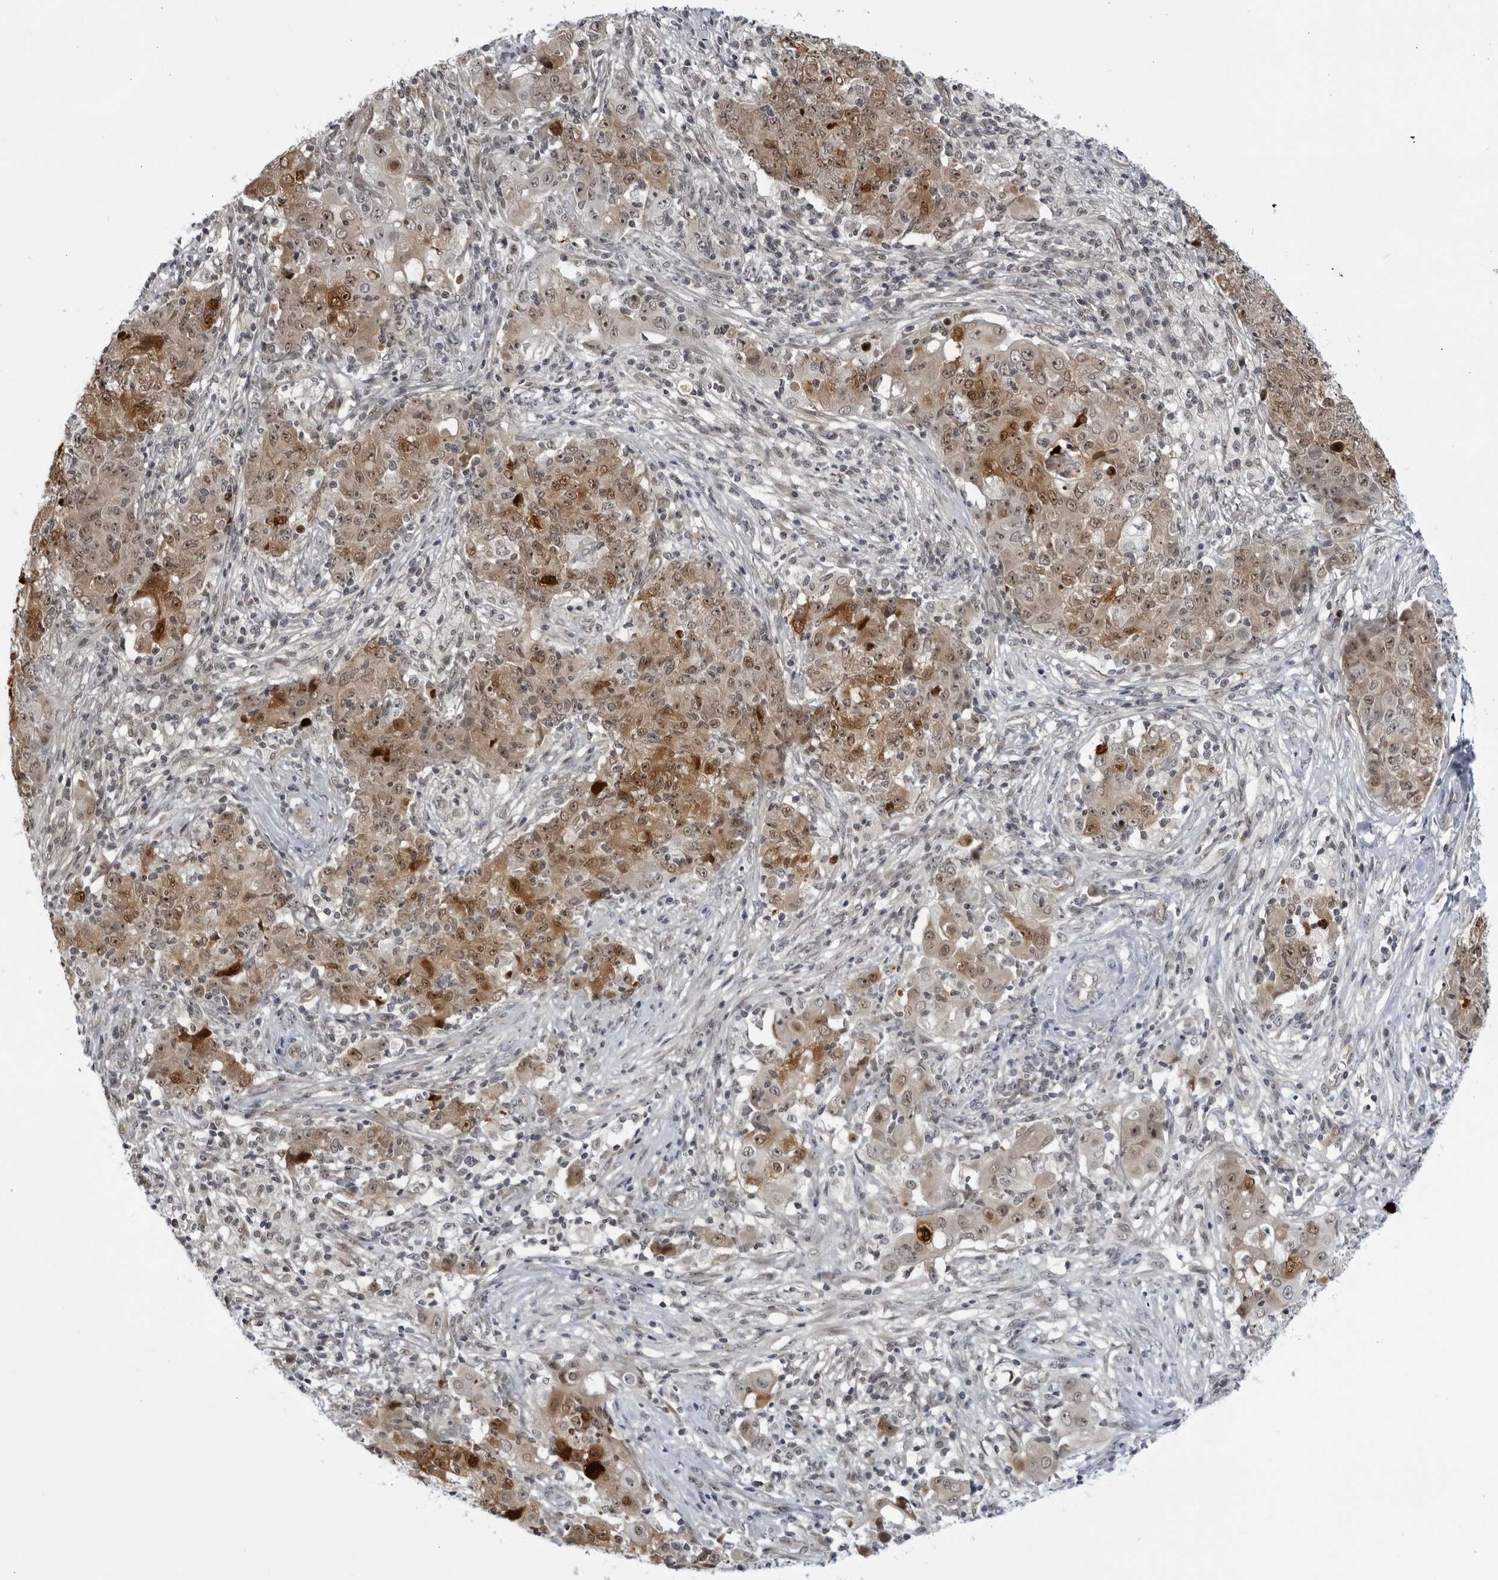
{"staining": {"intensity": "moderate", "quantity": ">75%", "location": "cytoplasmic/membranous,nuclear"}, "tissue": "ovarian cancer", "cell_type": "Tumor cells", "image_type": "cancer", "snomed": [{"axis": "morphology", "description": "Carcinoma, endometroid"}, {"axis": "topography", "description": "Ovary"}], "caption": "The histopathology image demonstrates immunohistochemical staining of endometroid carcinoma (ovarian). There is moderate cytoplasmic/membranous and nuclear positivity is seen in approximately >75% of tumor cells.", "gene": "ITGB3BP", "patient": {"sex": "female", "age": 42}}